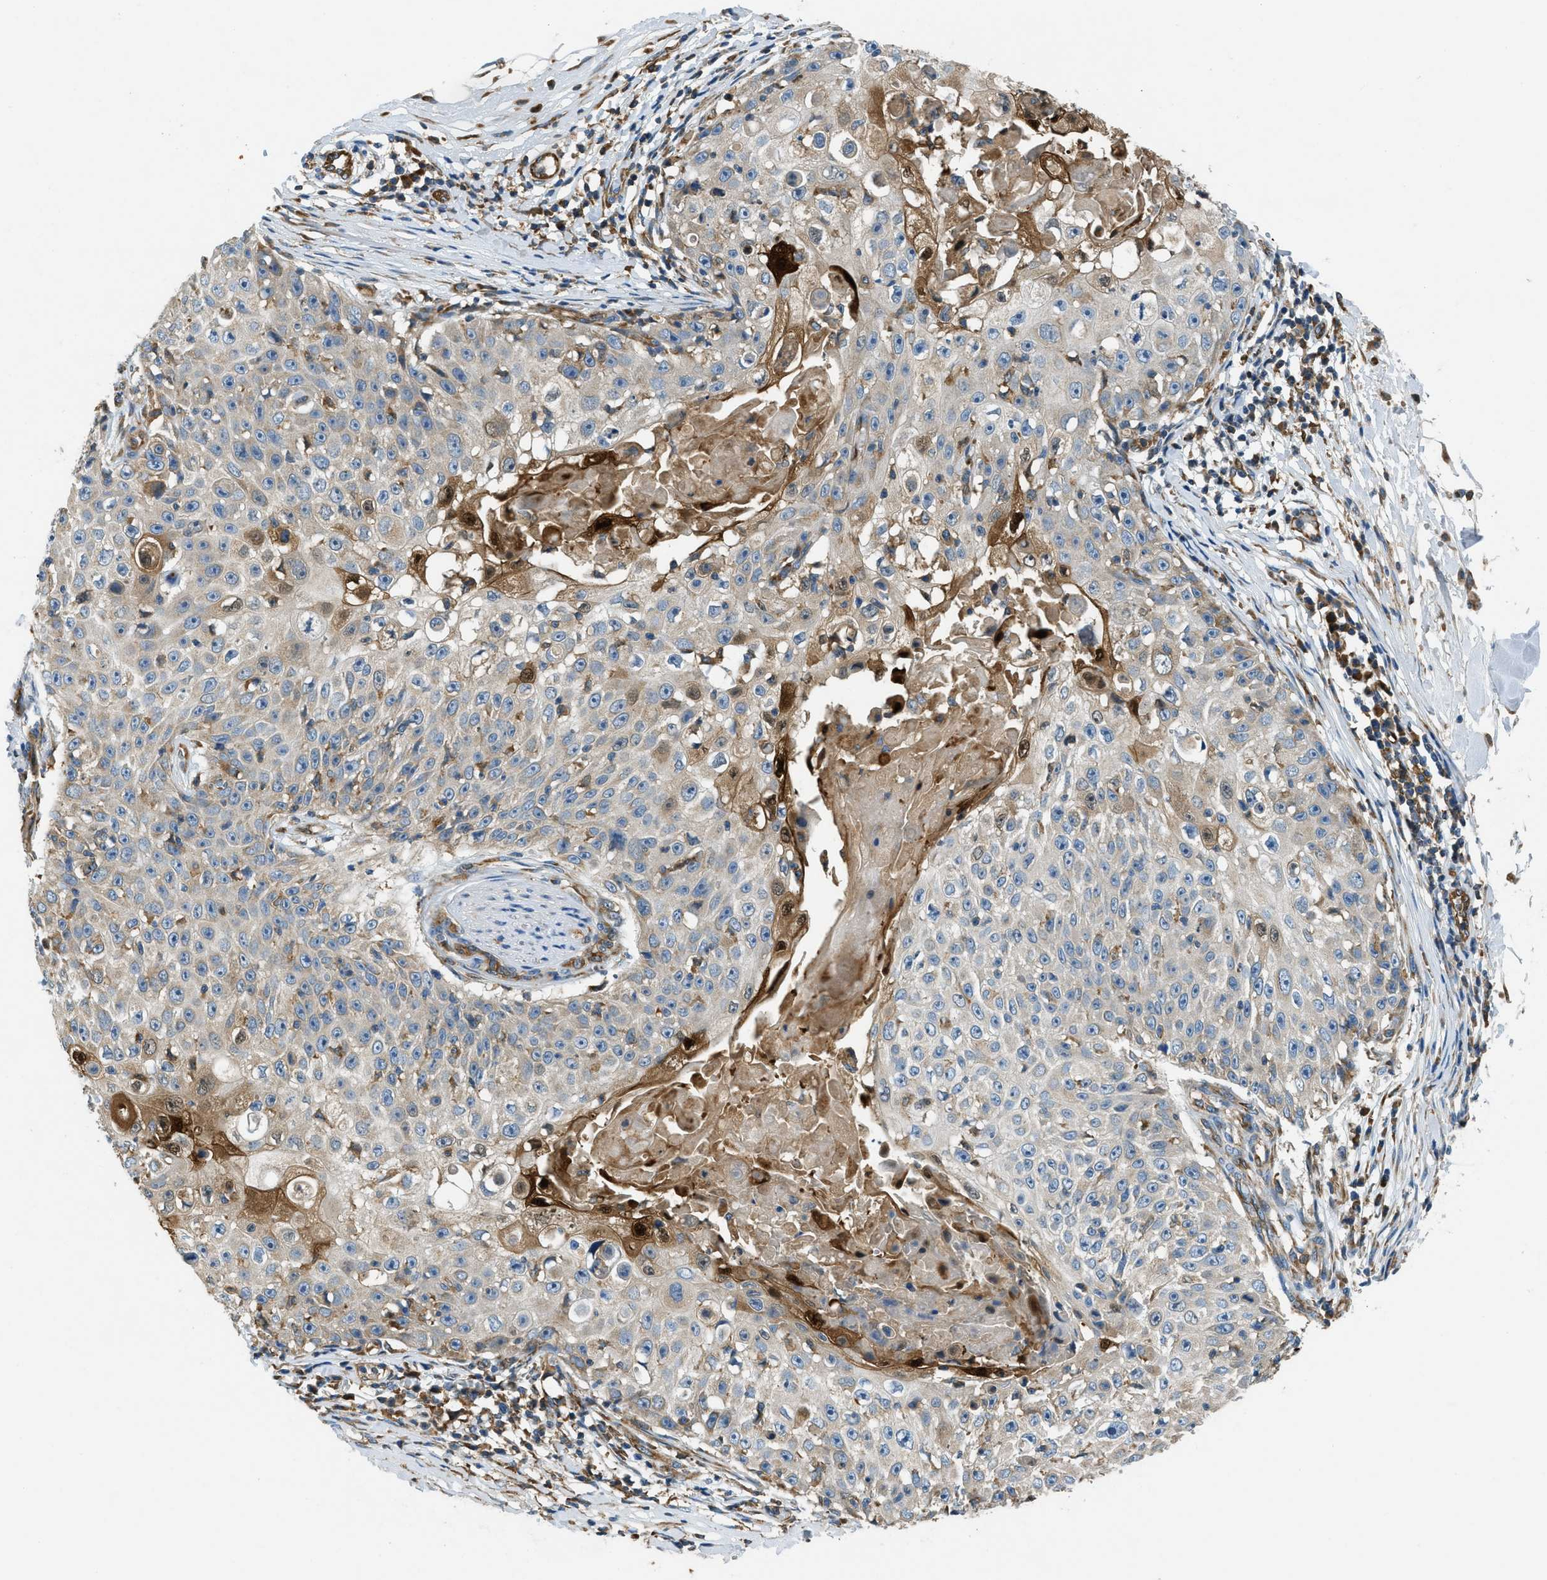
{"staining": {"intensity": "weak", "quantity": "<25%", "location": "cytoplasmic/membranous"}, "tissue": "skin cancer", "cell_type": "Tumor cells", "image_type": "cancer", "snomed": [{"axis": "morphology", "description": "Squamous cell carcinoma, NOS"}, {"axis": "topography", "description": "Skin"}], "caption": "DAB (3,3'-diaminobenzidine) immunohistochemical staining of human skin squamous cell carcinoma reveals no significant expression in tumor cells.", "gene": "GIMAP8", "patient": {"sex": "male", "age": 86}}